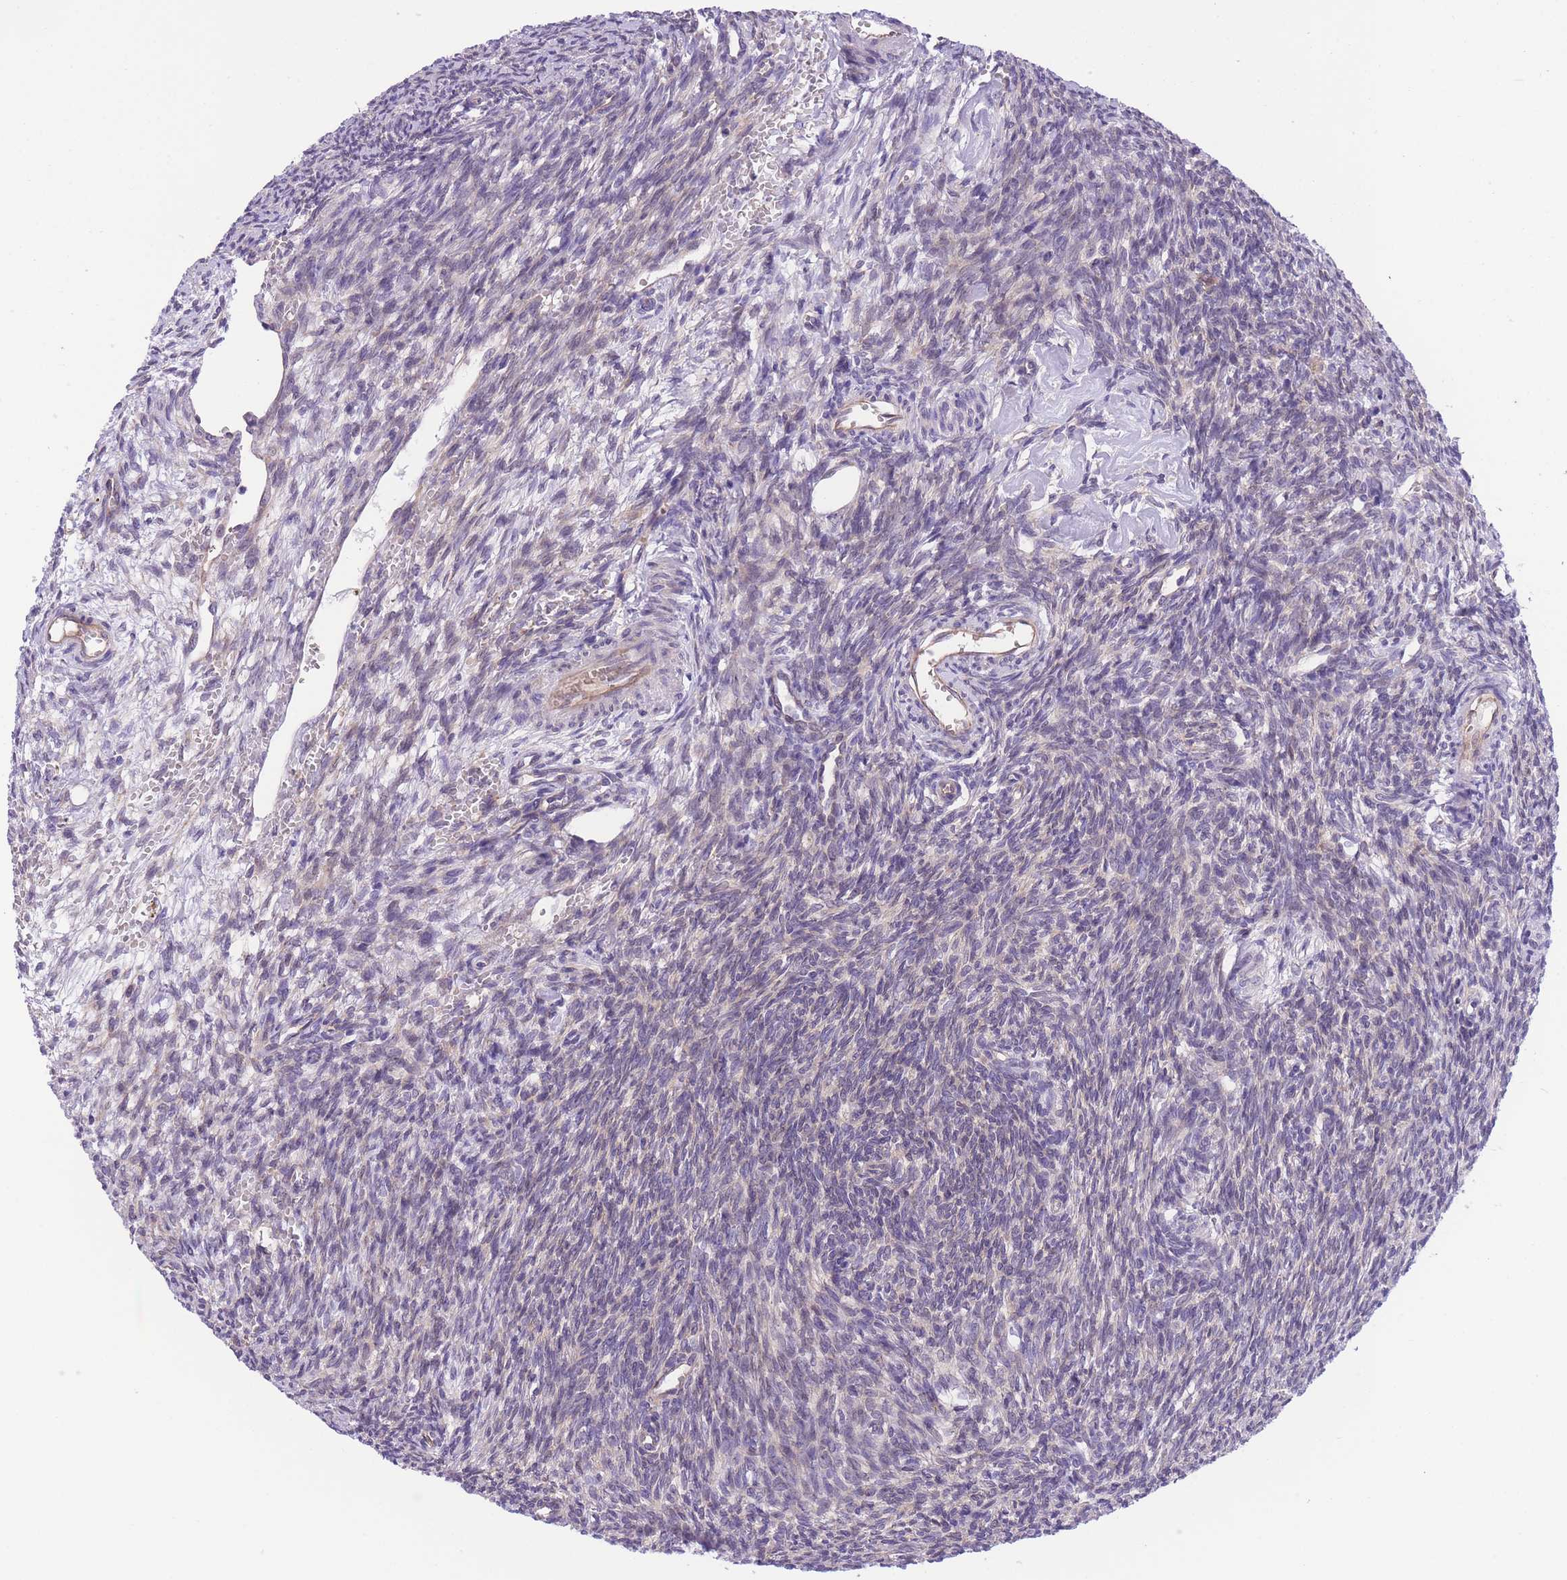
{"staining": {"intensity": "weak", "quantity": "<25%", "location": "cytoplasmic/membranous"}, "tissue": "ovary", "cell_type": "Ovarian stroma cells", "image_type": "normal", "snomed": [{"axis": "morphology", "description": "Normal tissue, NOS"}, {"axis": "topography", "description": "Ovary"}], "caption": "IHC histopathology image of benign ovary: human ovary stained with DAB (3,3'-diaminobenzidine) reveals no significant protein expression in ovarian stroma cells. (Stains: DAB (3,3'-diaminobenzidine) immunohistochemistry with hematoxylin counter stain, Microscopy: brightfield microscopy at high magnification).", "gene": "WWOX", "patient": {"sex": "female", "age": 39}}